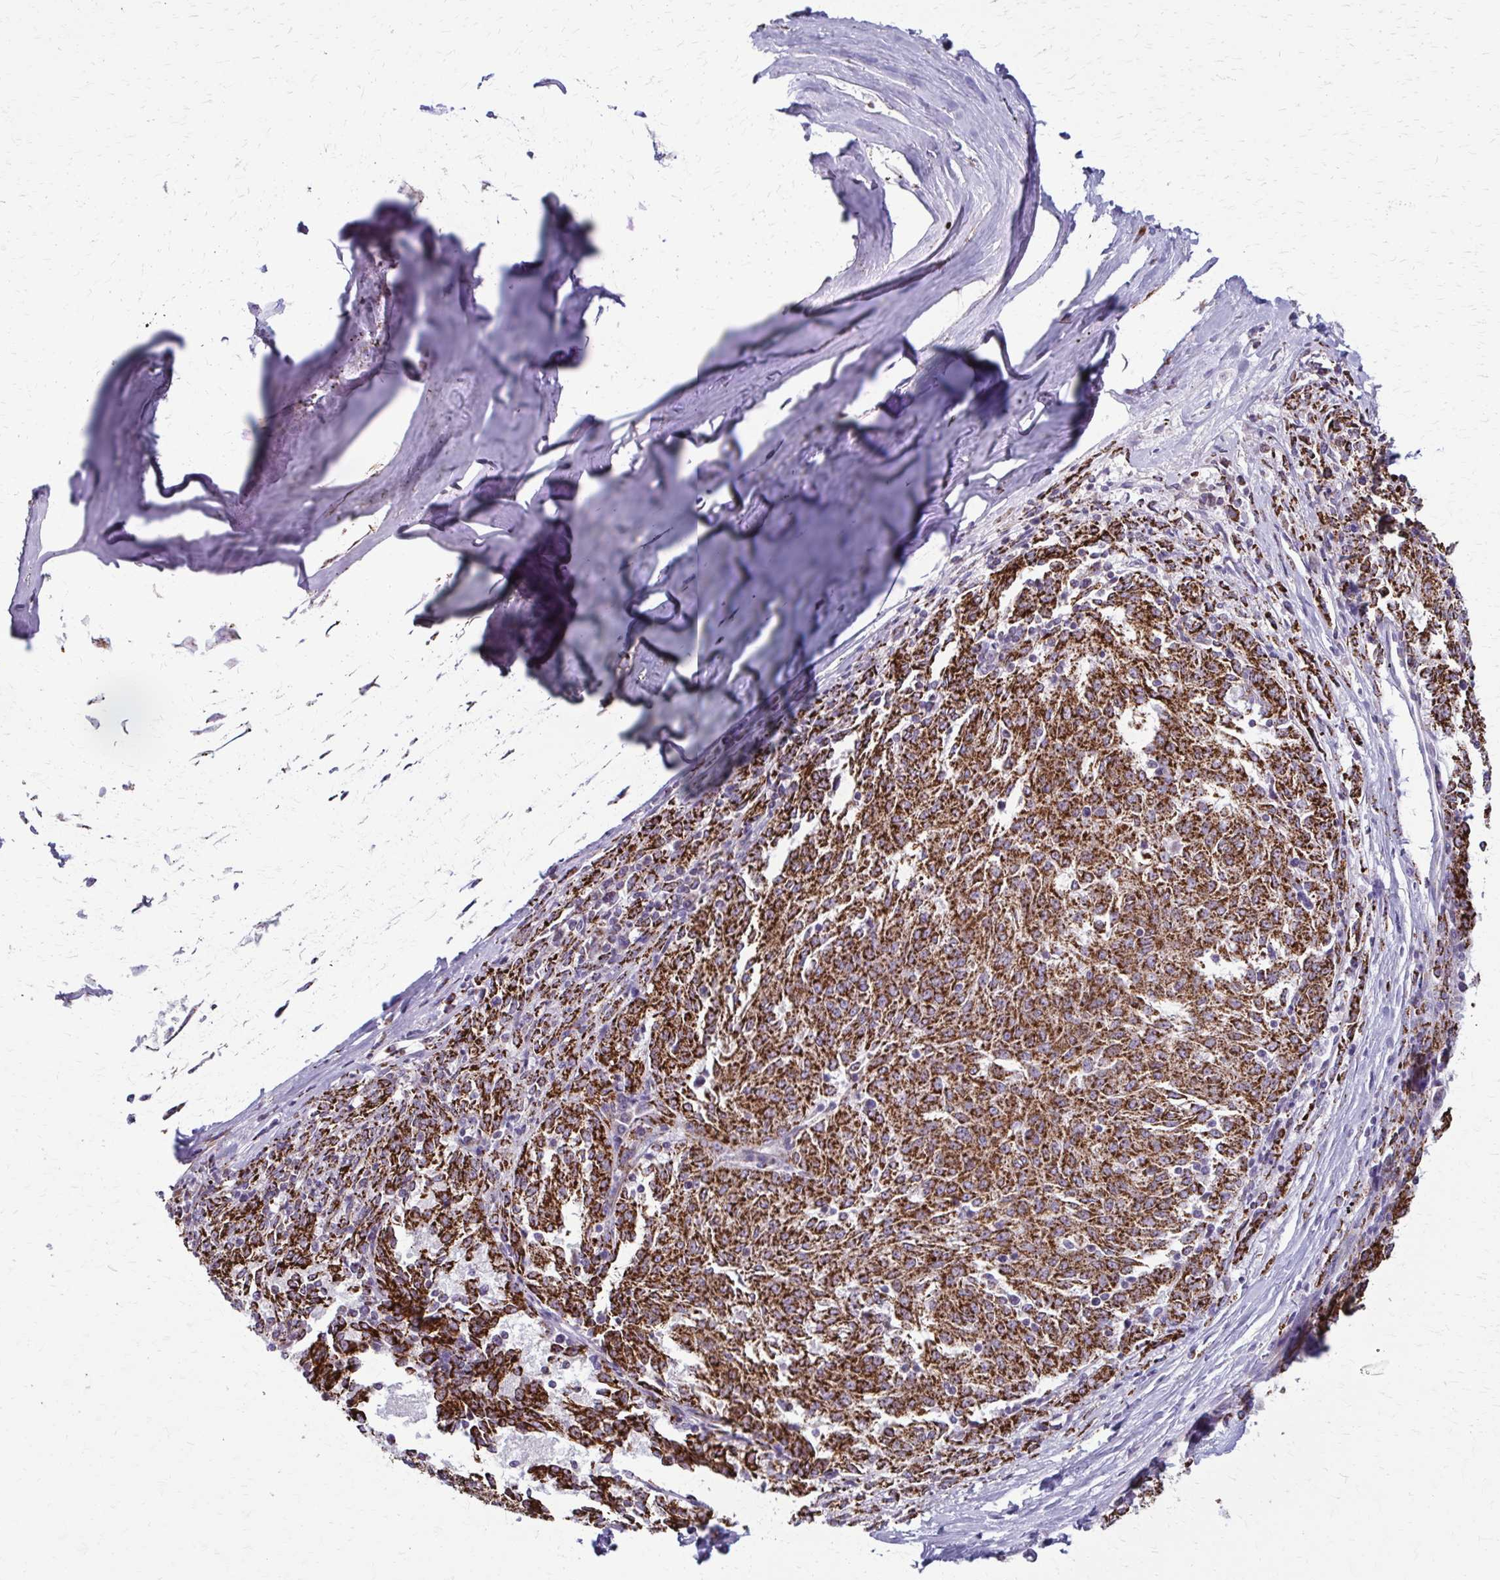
{"staining": {"intensity": "strong", "quantity": ">75%", "location": "cytoplasmic/membranous"}, "tissue": "melanoma", "cell_type": "Tumor cells", "image_type": "cancer", "snomed": [{"axis": "morphology", "description": "Malignant melanoma, NOS"}, {"axis": "topography", "description": "Skin"}], "caption": "Brown immunohistochemical staining in malignant melanoma shows strong cytoplasmic/membranous staining in about >75% of tumor cells.", "gene": "TVP23A", "patient": {"sex": "female", "age": 72}}